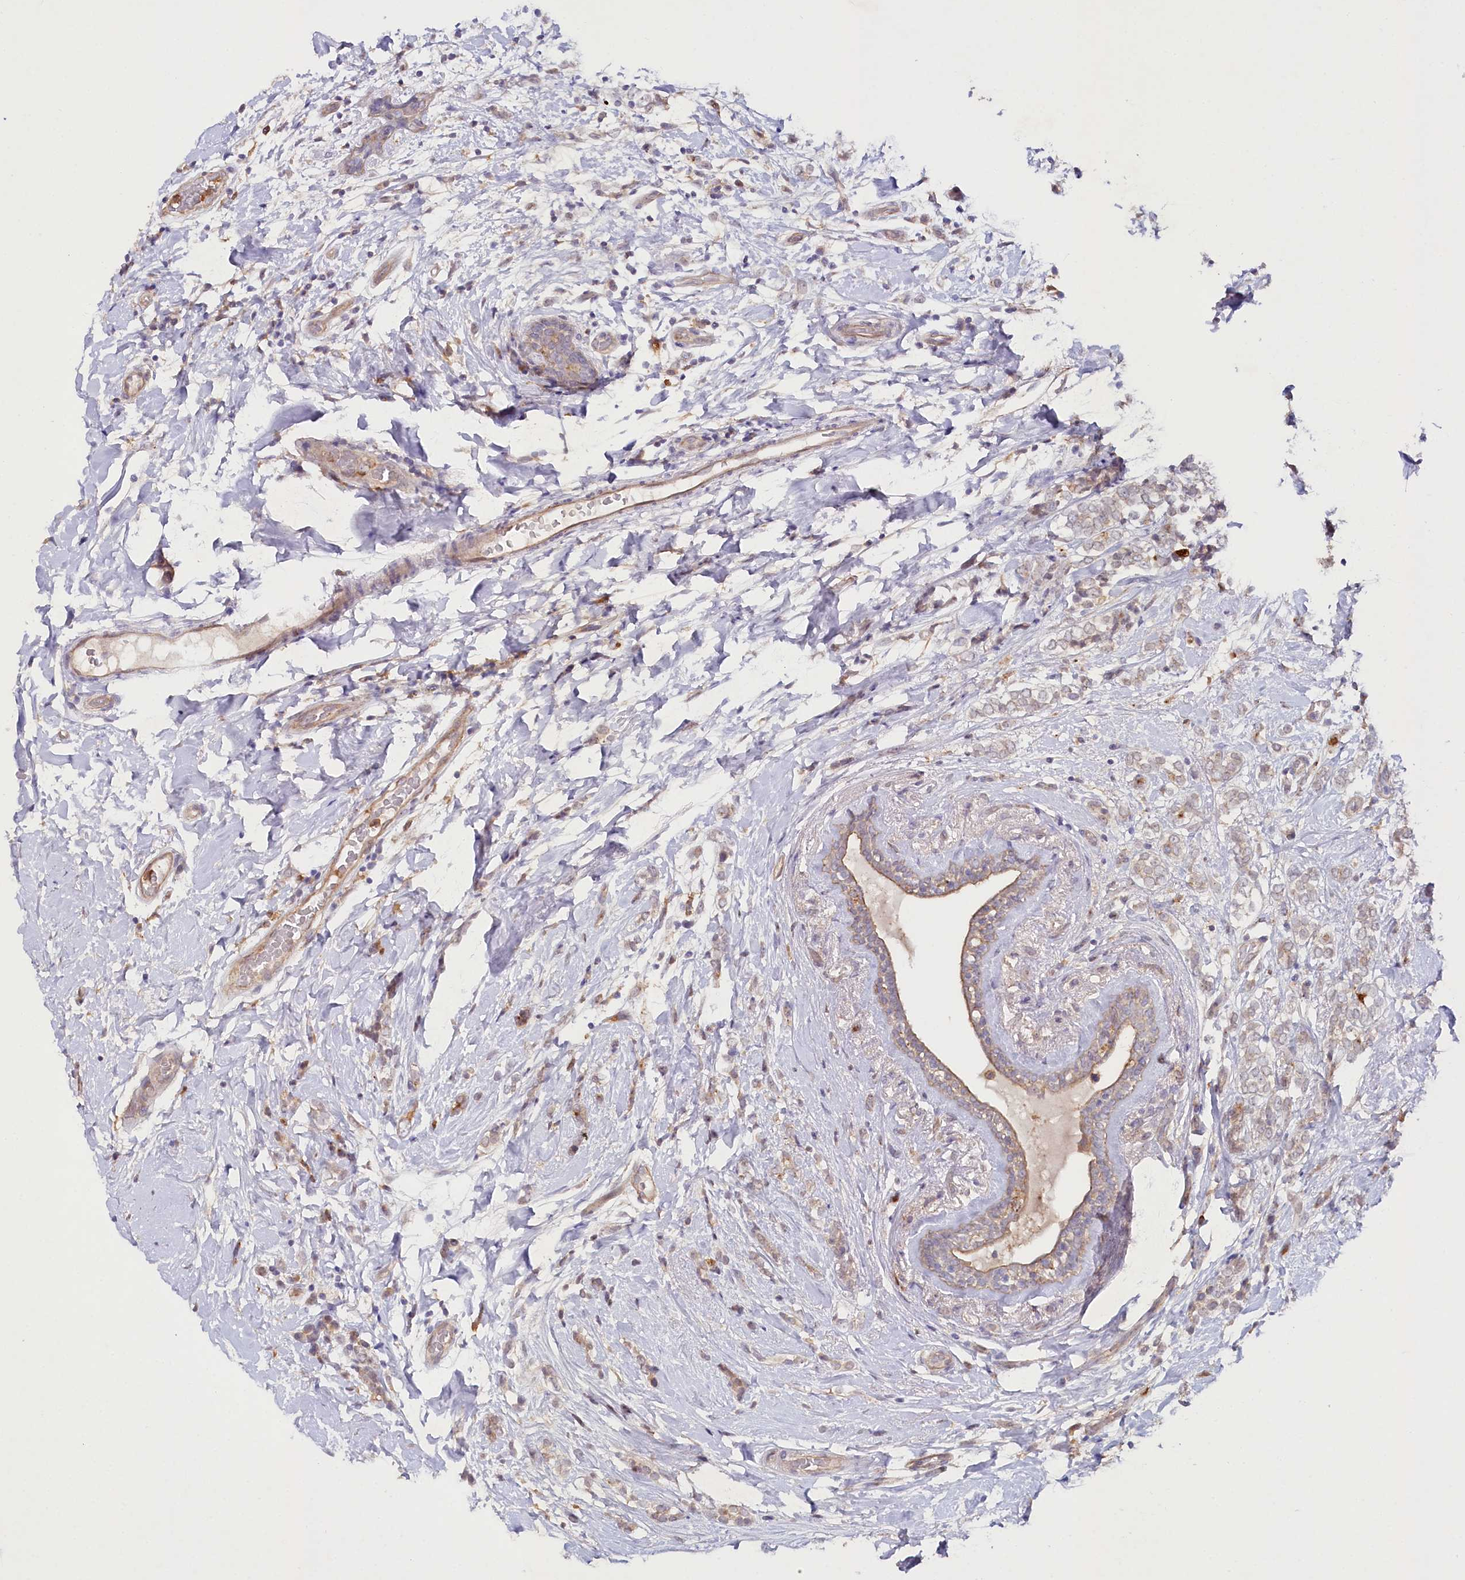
{"staining": {"intensity": "weak", "quantity": ">75%", "location": "cytoplasmic/membranous"}, "tissue": "breast cancer", "cell_type": "Tumor cells", "image_type": "cancer", "snomed": [{"axis": "morphology", "description": "Normal tissue, NOS"}, {"axis": "morphology", "description": "Lobular carcinoma"}, {"axis": "topography", "description": "Breast"}], "caption": "Immunohistochemistry histopathology image of breast lobular carcinoma stained for a protein (brown), which demonstrates low levels of weak cytoplasmic/membranous positivity in approximately >75% of tumor cells.", "gene": "ALDH3B1", "patient": {"sex": "female", "age": 47}}